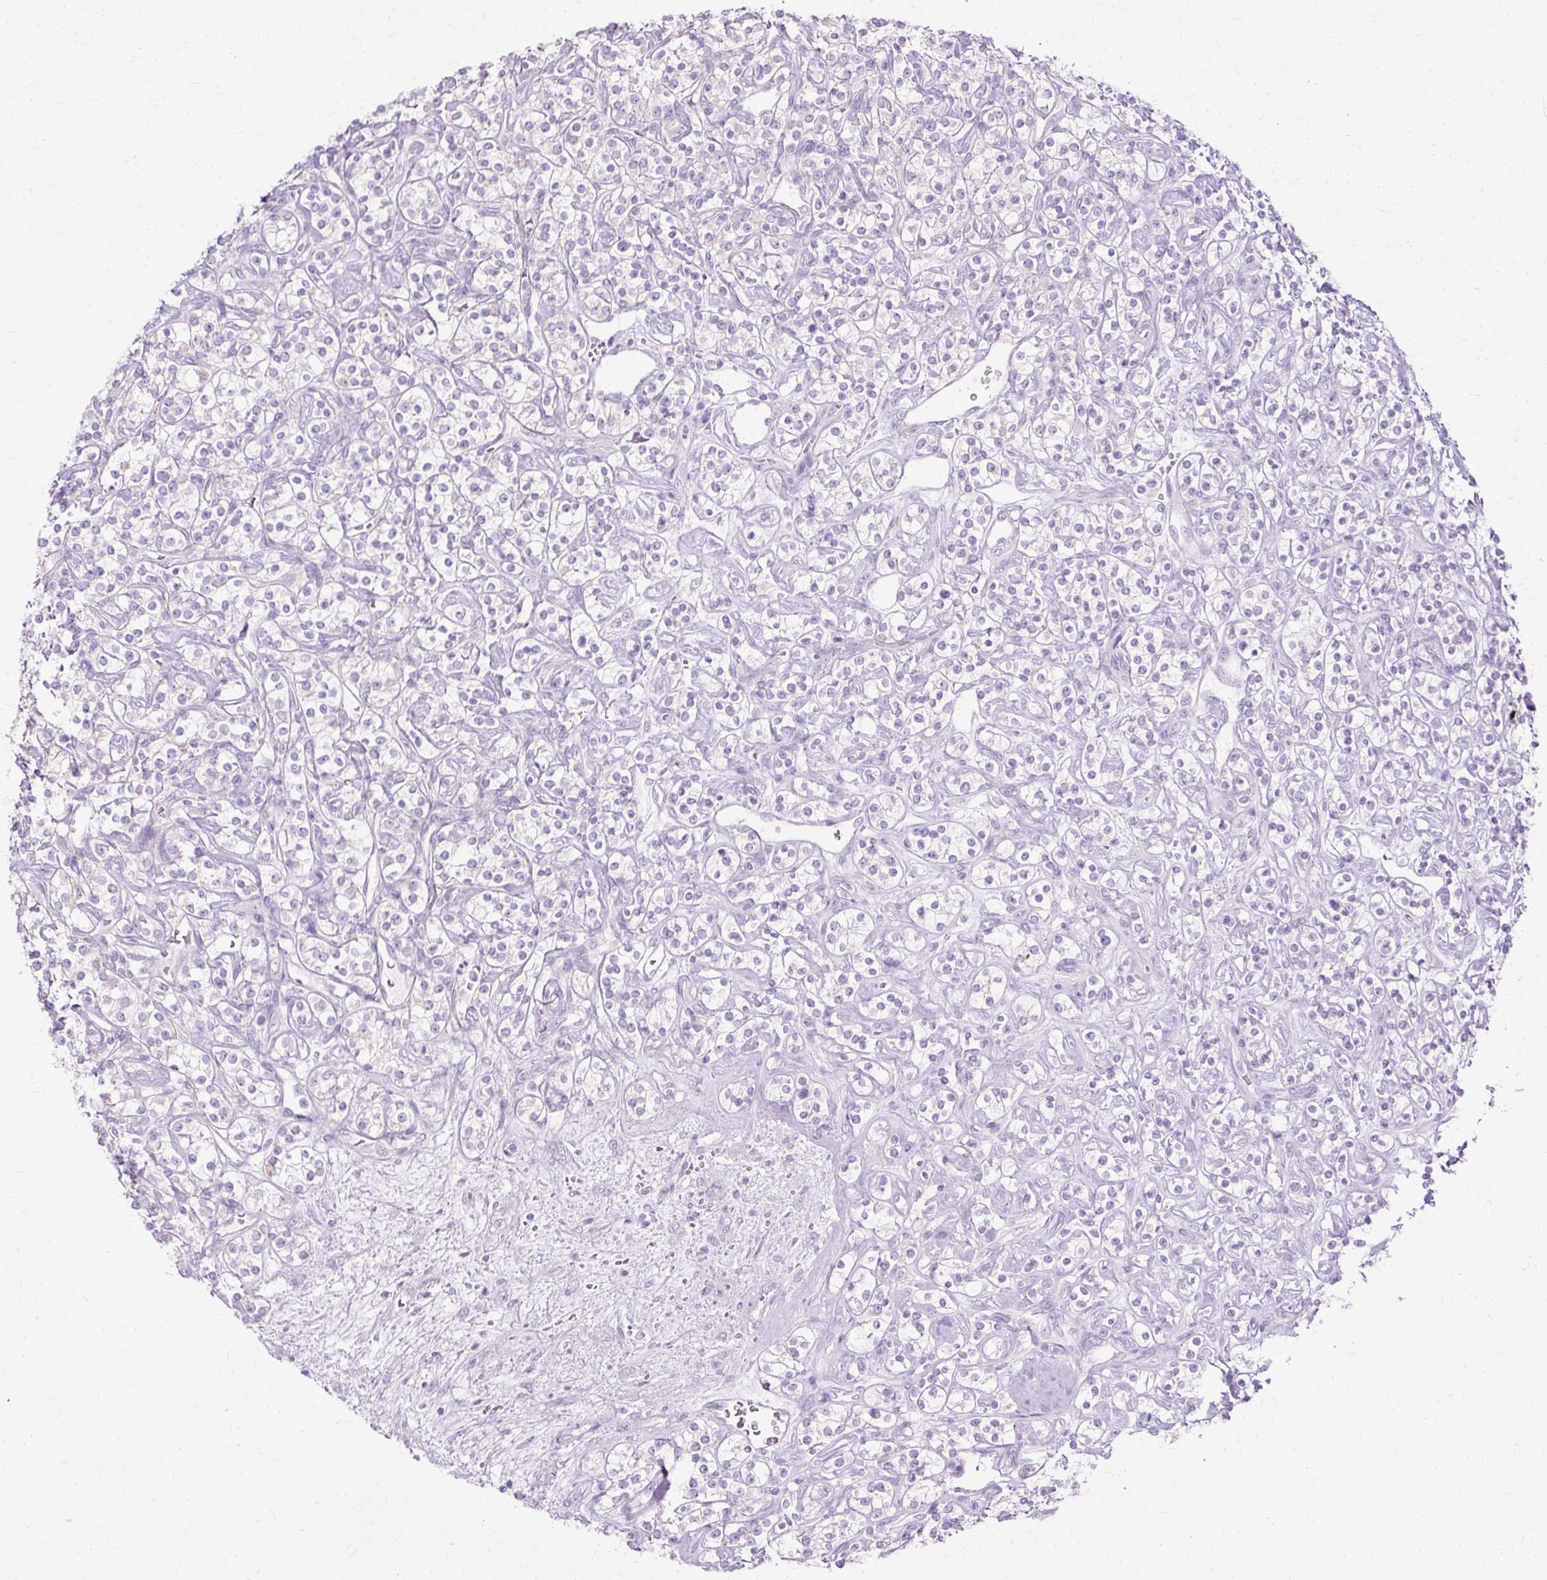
{"staining": {"intensity": "negative", "quantity": "none", "location": "none"}, "tissue": "renal cancer", "cell_type": "Tumor cells", "image_type": "cancer", "snomed": [{"axis": "morphology", "description": "Adenocarcinoma, NOS"}, {"axis": "topography", "description": "Kidney"}], "caption": "A high-resolution image shows immunohistochemistry (IHC) staining of renal adenocarcinoma, which displays no significant staining in tumor cells.", "gene": "HSD11B1", "patient": {"sex": "male", "age": 77}}